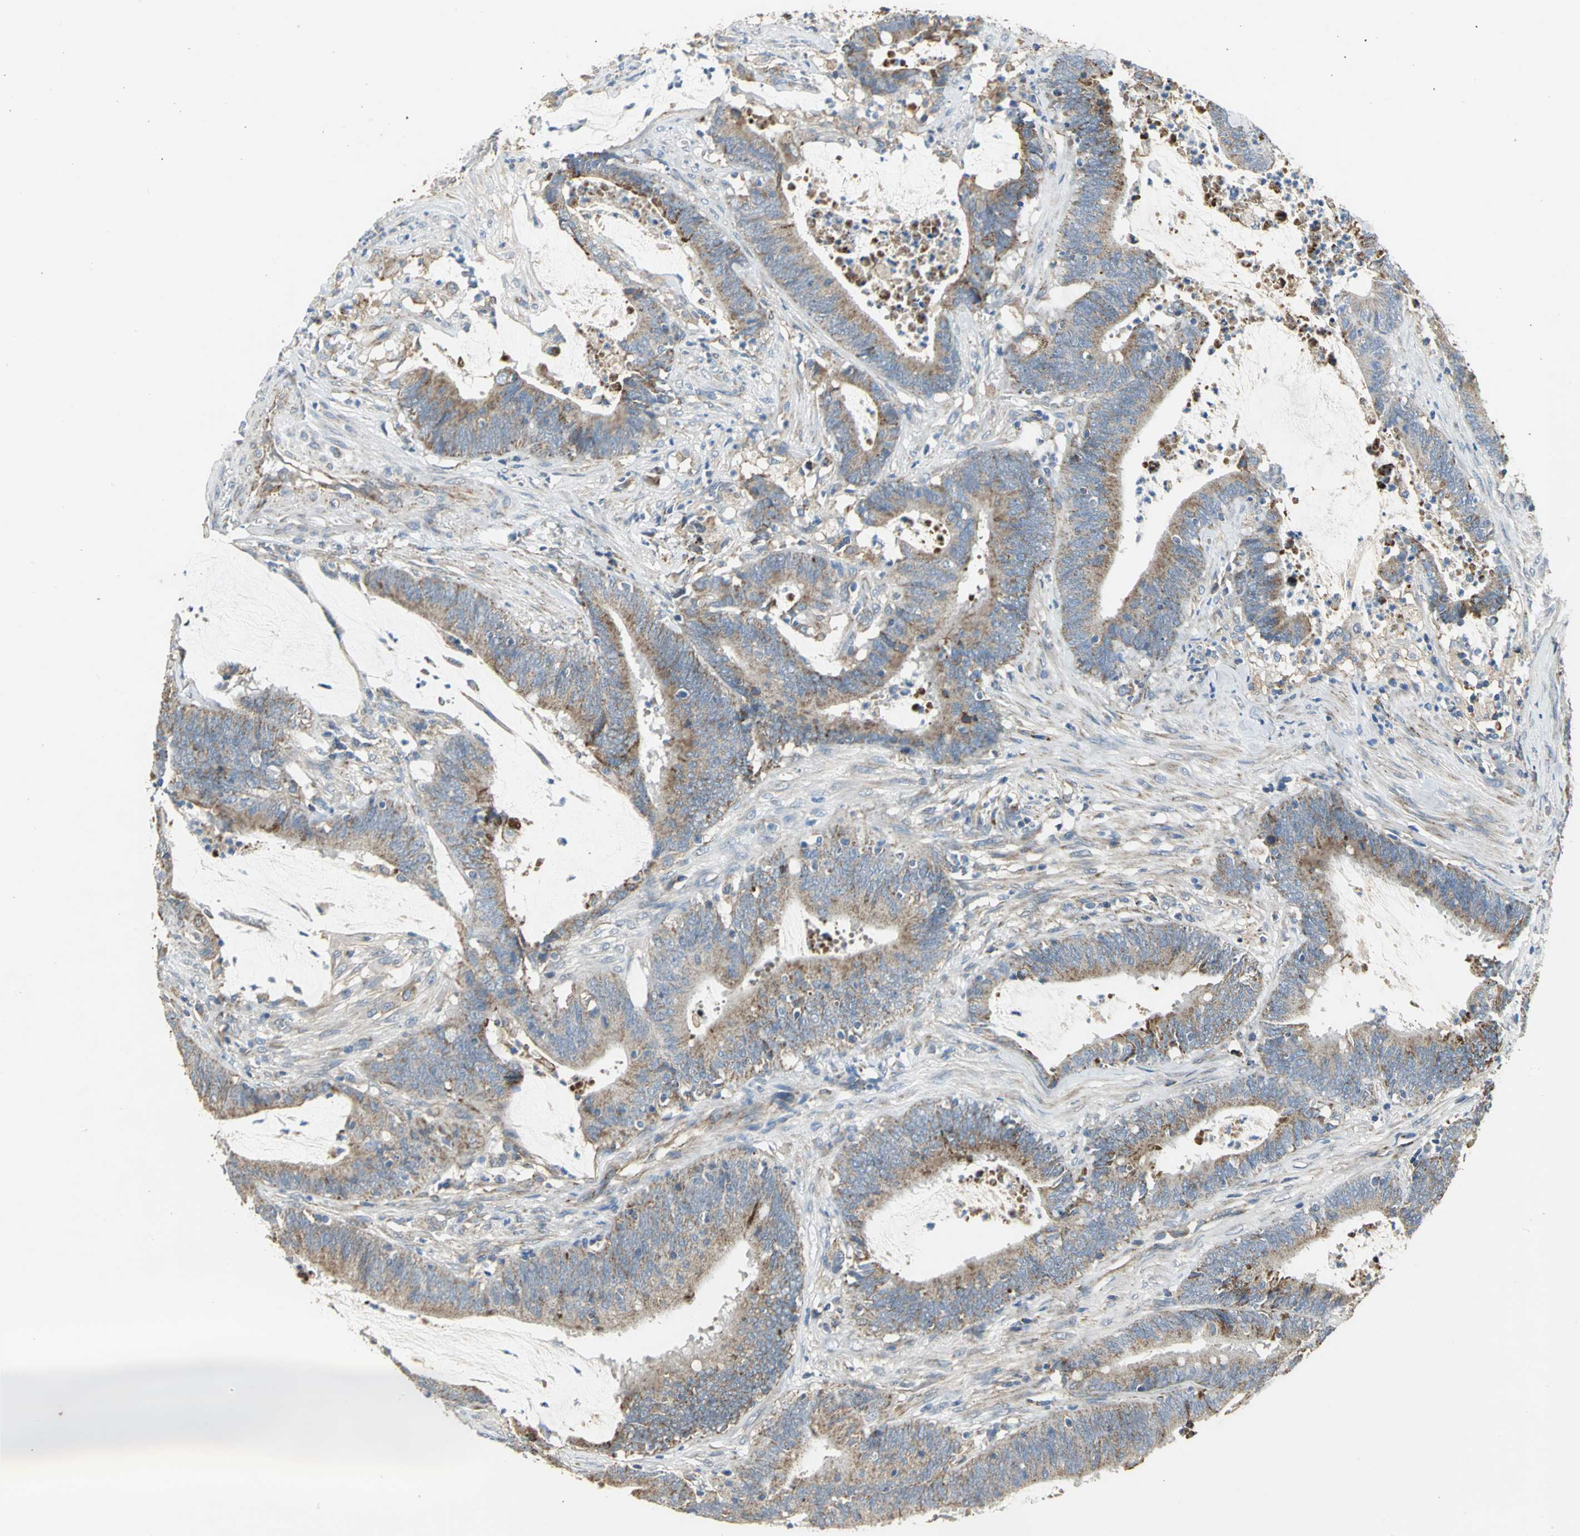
{"staining": {"intensity": "strong", "quantity": "25%-75%", "location": "cytoplasmic/membranous"}, "tissue": "colorectal cancer", "cell_type": "Tumor cells", "image_type": "cancer", "snomed": [{"axis": "morphology", "description": "Adenocarcinoma, NOS"}, {"axis": "topography", "description": "Rectum"}], "caption": "A micrograph of human adenocarcinoma (colorectal) stained for a protein displays strong cytoplasmic/membranous brown staining in tumor cells. The staining was performed using DAB, with brown indicating positive protein expression. Nuclei are stained blue with hematoxylin.", "gene": "NDUFB5", "patient": {"sex": "female", "age": 66}}